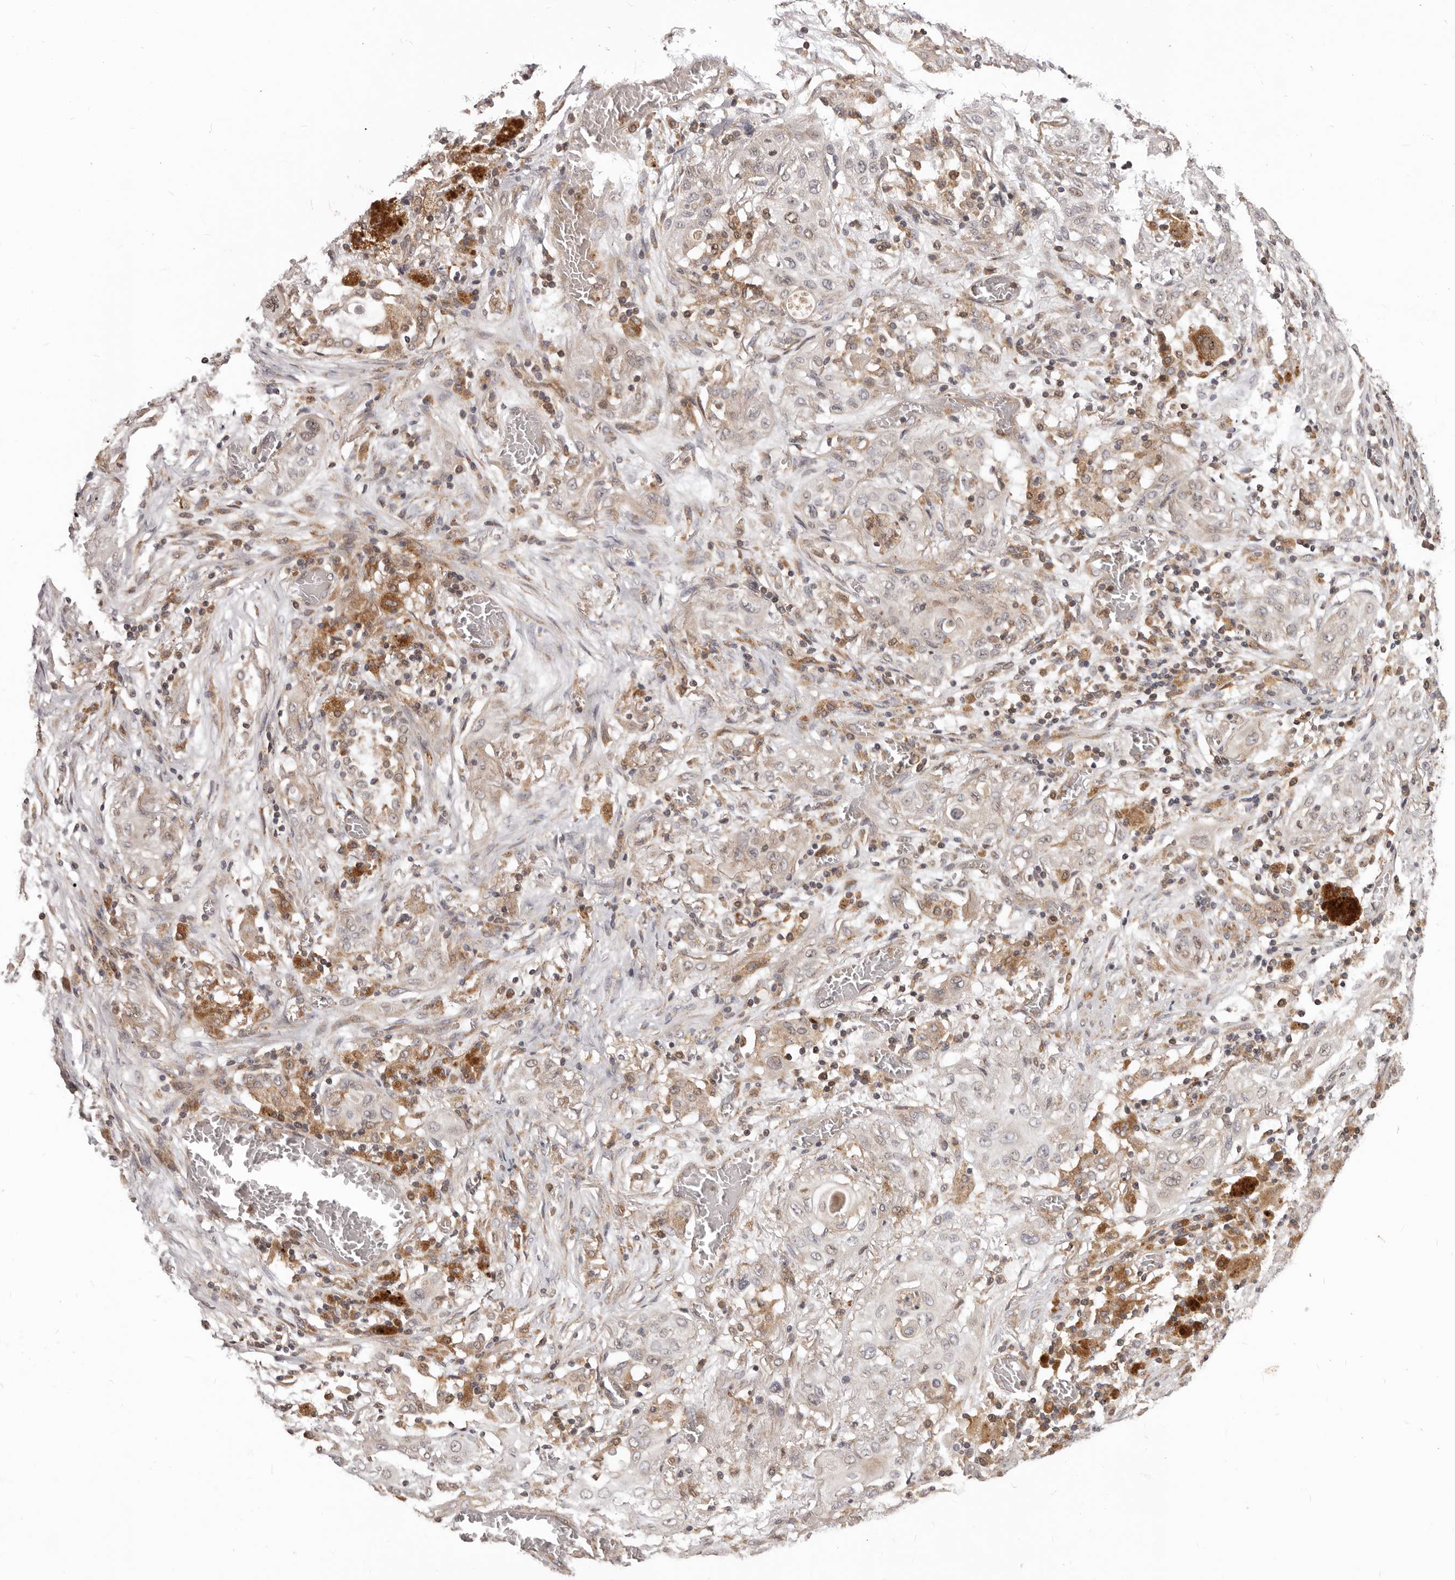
{"staining": {"intensity": "weak", "quantity": "25%-75%", "location": "cytoplasmic/membranous"}, "tissue": "lung cancer", "cell_type": "Tumor cells", "image_type": "cancer", "snomed": [{"axis": "morphology", "description": "Squamous cell carcinoma, NOS"}, {"axis": "topography", "description": "Lung"}], "caption": "The immunohistochemical stain highlights weak cytoplasmic/membranous staining in tumor cells of lung cancer tissue.", "gene": "RNF187", "patient": {"sex": "female", "age": 47}}